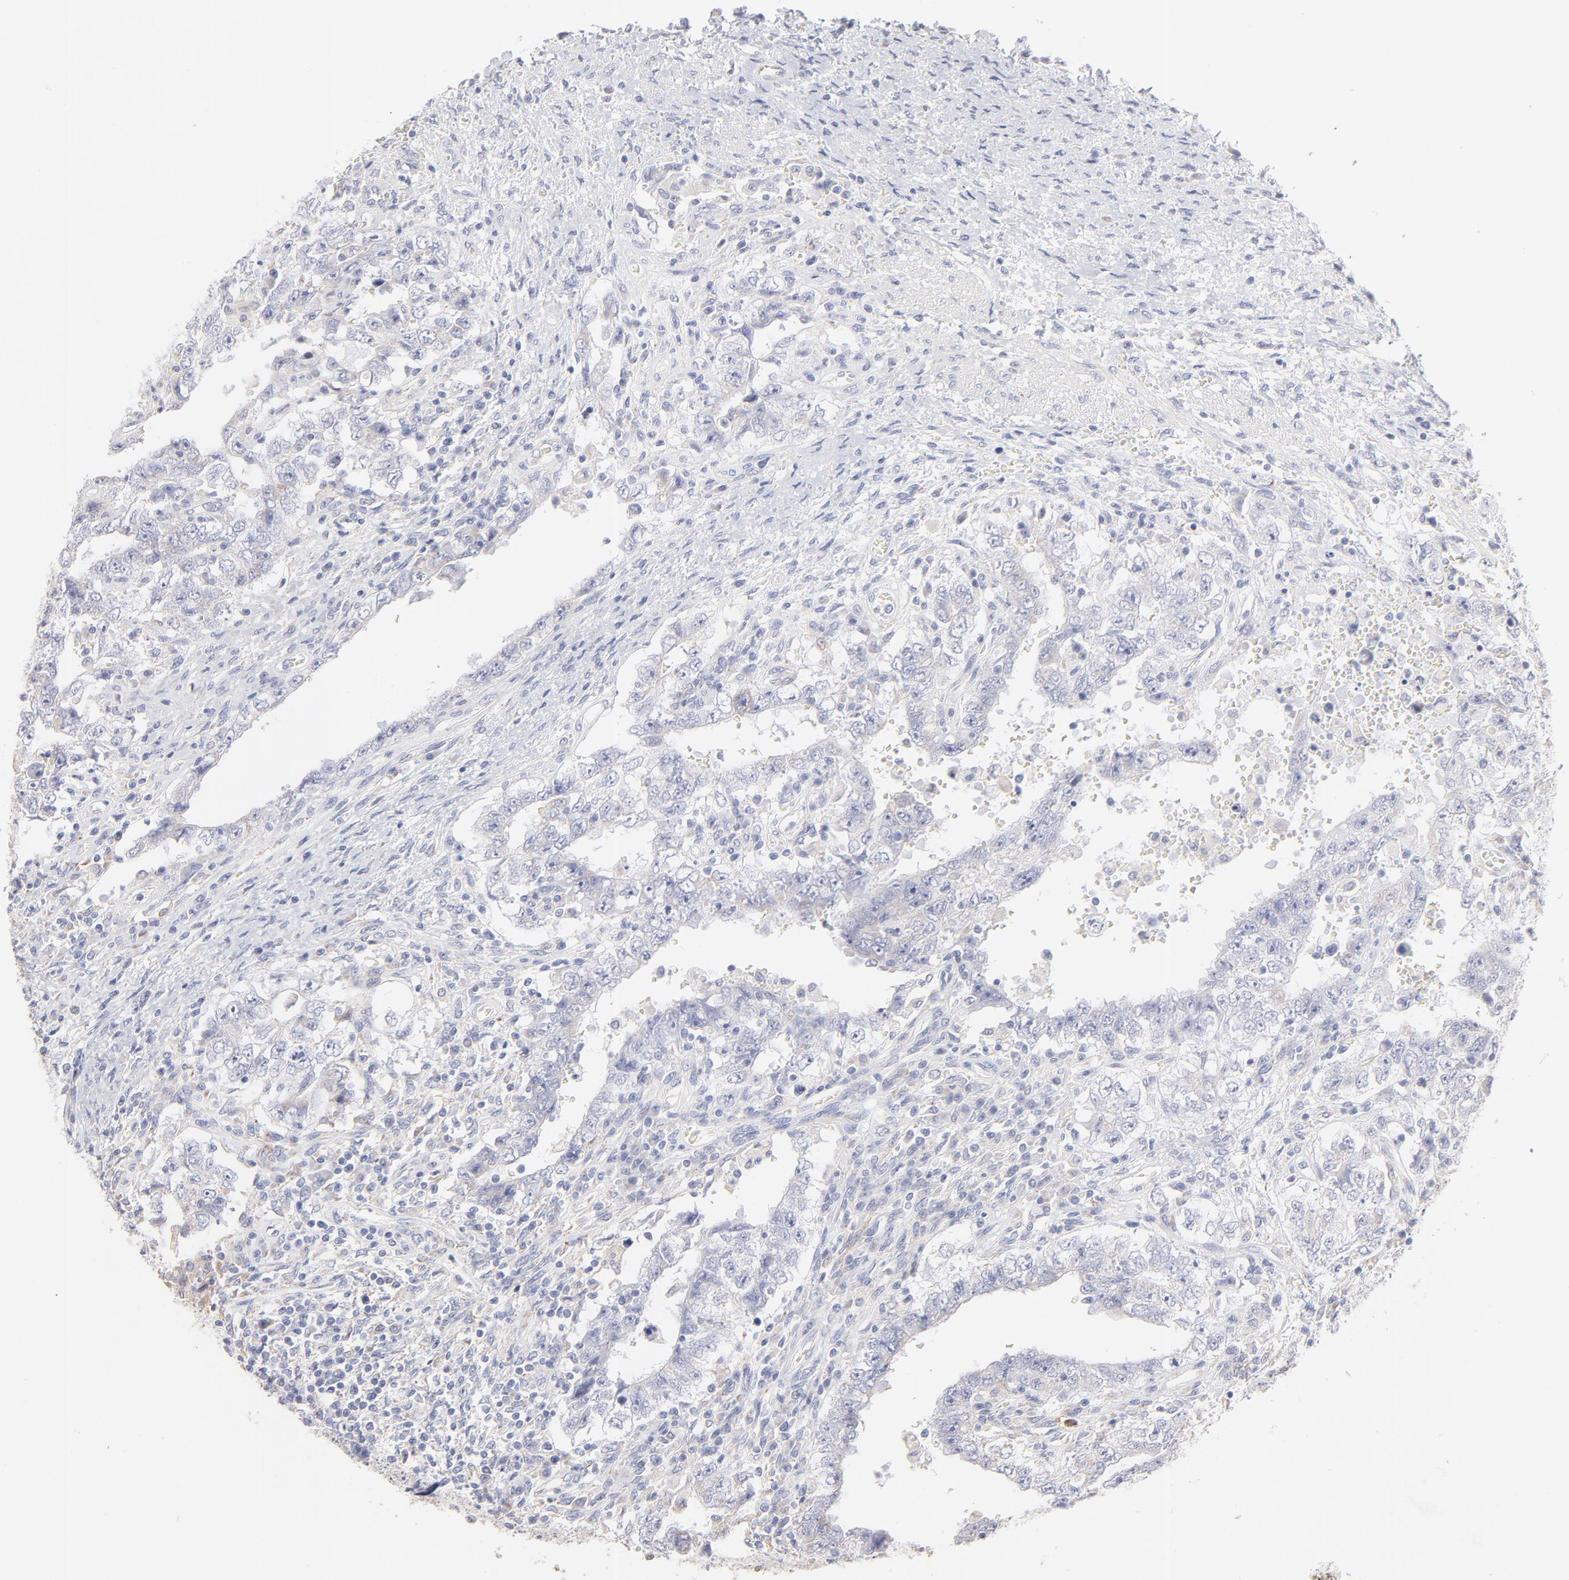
{"staining": {"intensity": "negative", "quantity": "none", "location": "none"}, "tissue": "testis cancer", "cell_type": "Tumor cells", "image_type": "cancer", "snomed": [{"axis": "morphology", "description": "Carcinoma, Embryonal, NOS"}, {"axis": "topography", "description": "Testis"}], "caption": "Tumor cells show no significant expression in embryonal carcinoma (testis). The staining was performed using DAB to visualize the protein expression in brown, while the nuclei were stained in blue with hematoxylin (Magnification: 20x).", "gene": "TST", "patient": {"sex": "male", "age": 26}}